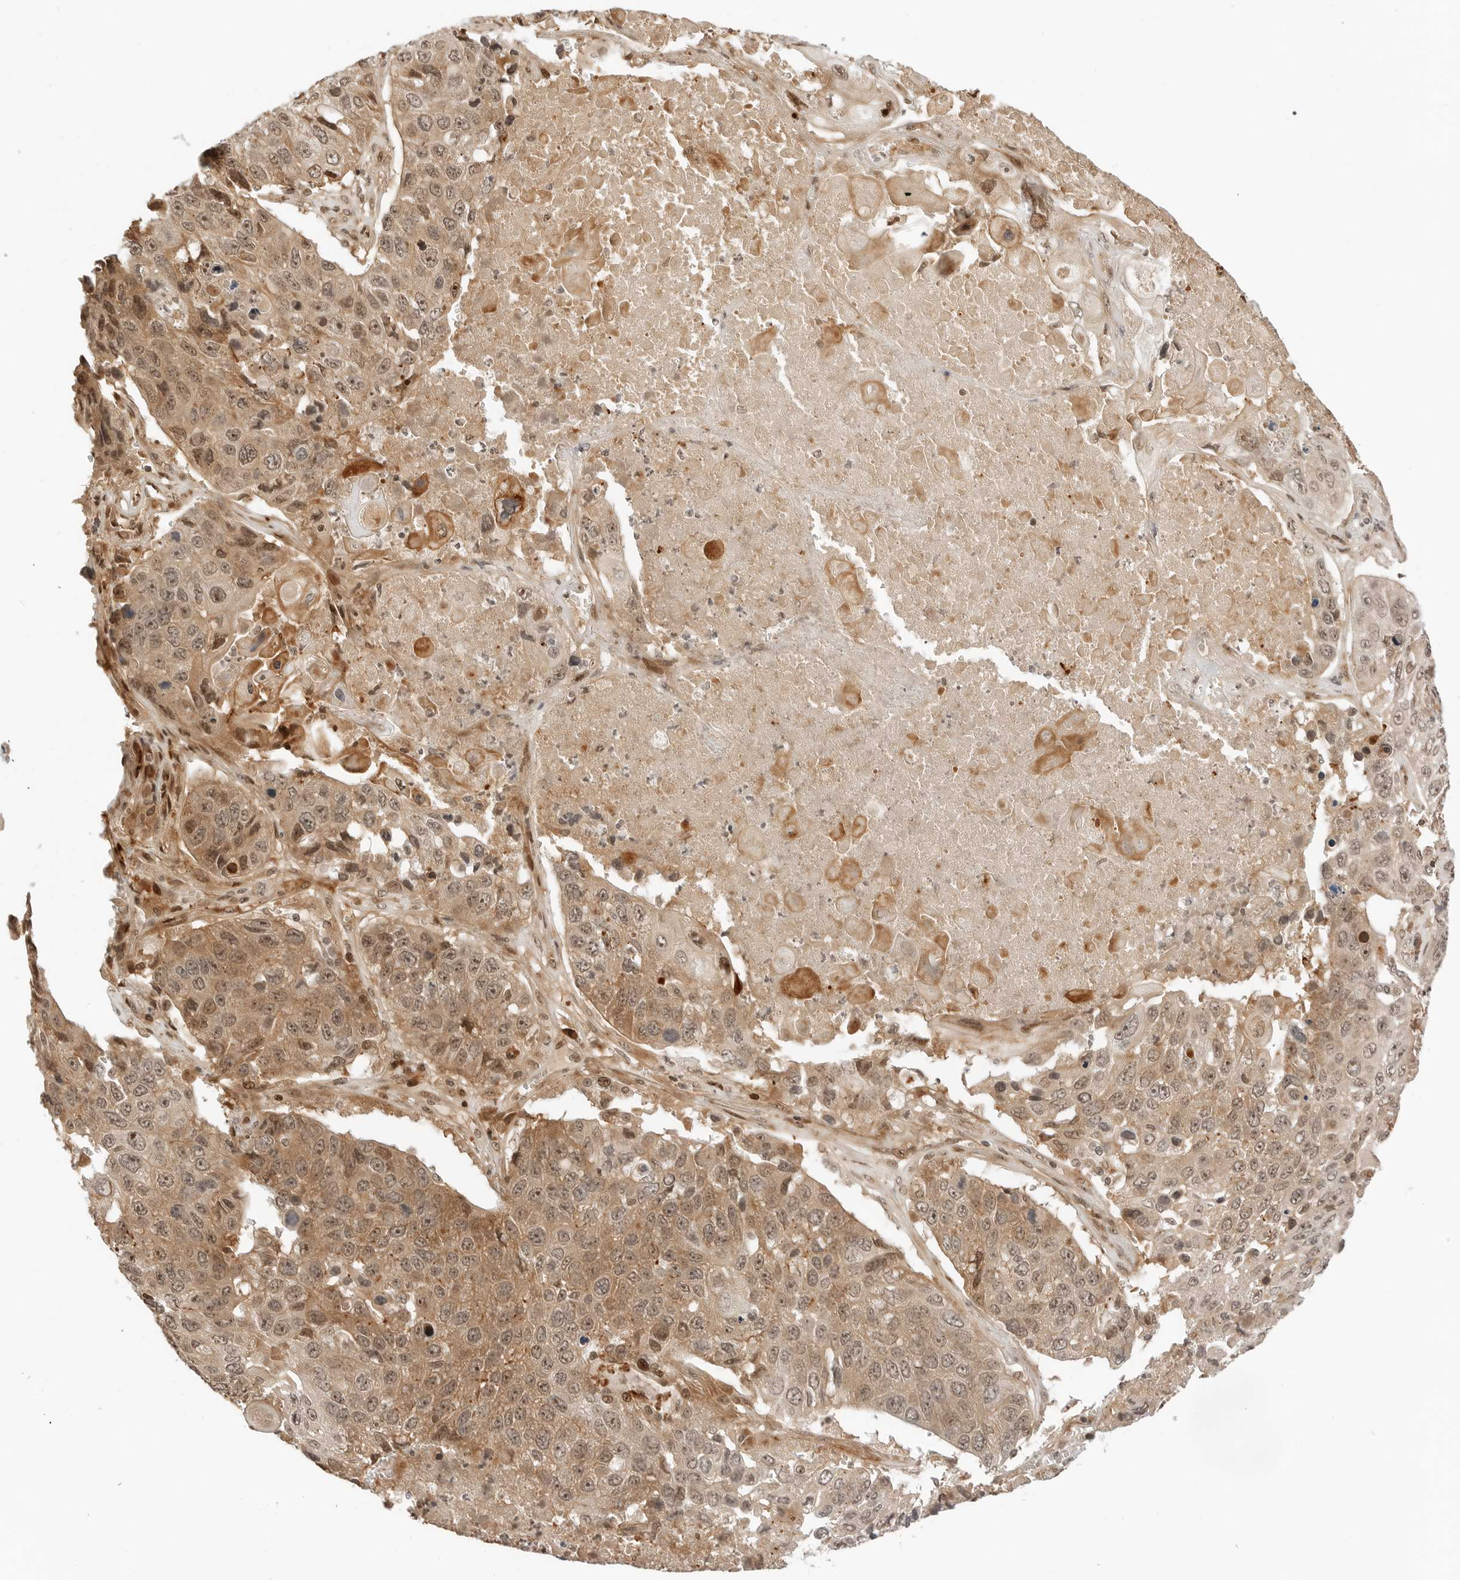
{"staining": {"intensity": "weak", "quantity": ">75%", "location": "cytoplasmic/membranous,nuclear"}, "tissue": "lung cancer", "cell_type": "Tumor cells", "image_type": "cancer", "snomed": [{"axis": "morphology", "description": "Squamous cell carcinoma, NOS"}, {"axis": "topography", "description": "Lung"}], "caption": "About >75% of tumor cells in lung squamous cell carcinoma exhibit weak cytoplasmic/membranous and nuclear protein positivity as visualized by brown immunohistochemical staining.", "gene": "GEM", "patient": {"sex": "male", "age": 61}}